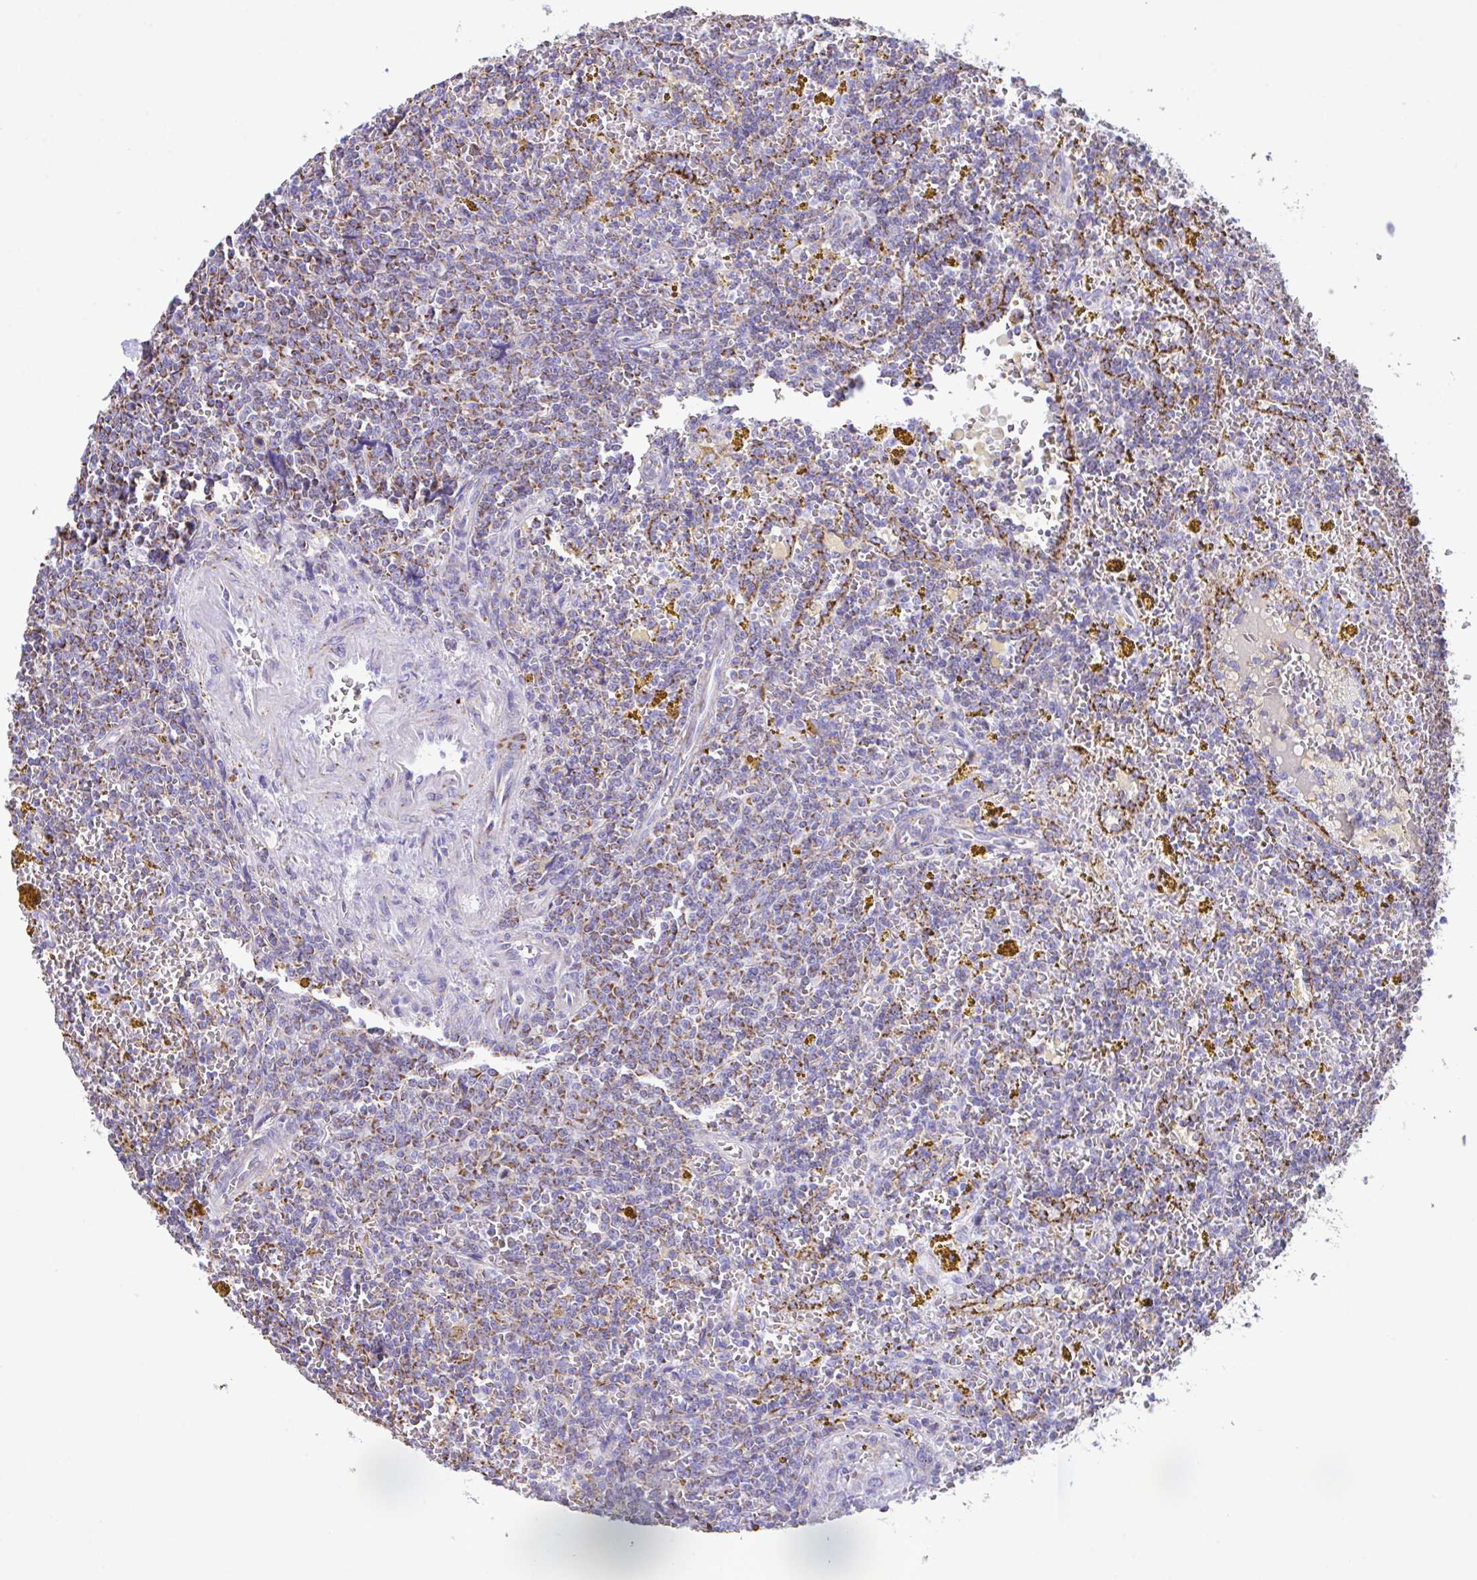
{"staining": {"intensity": "moderate", "quantity": "<25%", "location": "cytoplasmic/membranous"}, "tissue": "lymphoma", "cell_type": "Tumor cells", "image_type": "cancer", "snomed": [{"axis": "morphology", "description": "Malignant lymphoma, non-Hodgkin's type, Low grade"}, {"axis": "topography", "description": "Spleen"}, {"axis": "topography", "description": "Lymph node"}], "caption": "A high-resolution photomicrograph shows immunohistochemistry staining of lymphoma, which reveals moderate cytoplasmic/membranous positivity in approximately <25% of tumor cells. The protein of interest is stained brown, and the nuclei are stained in blue (DAB IHC with brightfield microscopy, high magnification).", "gene": "PCMTD2", "patient": {"sex": "female", "age": 66}}